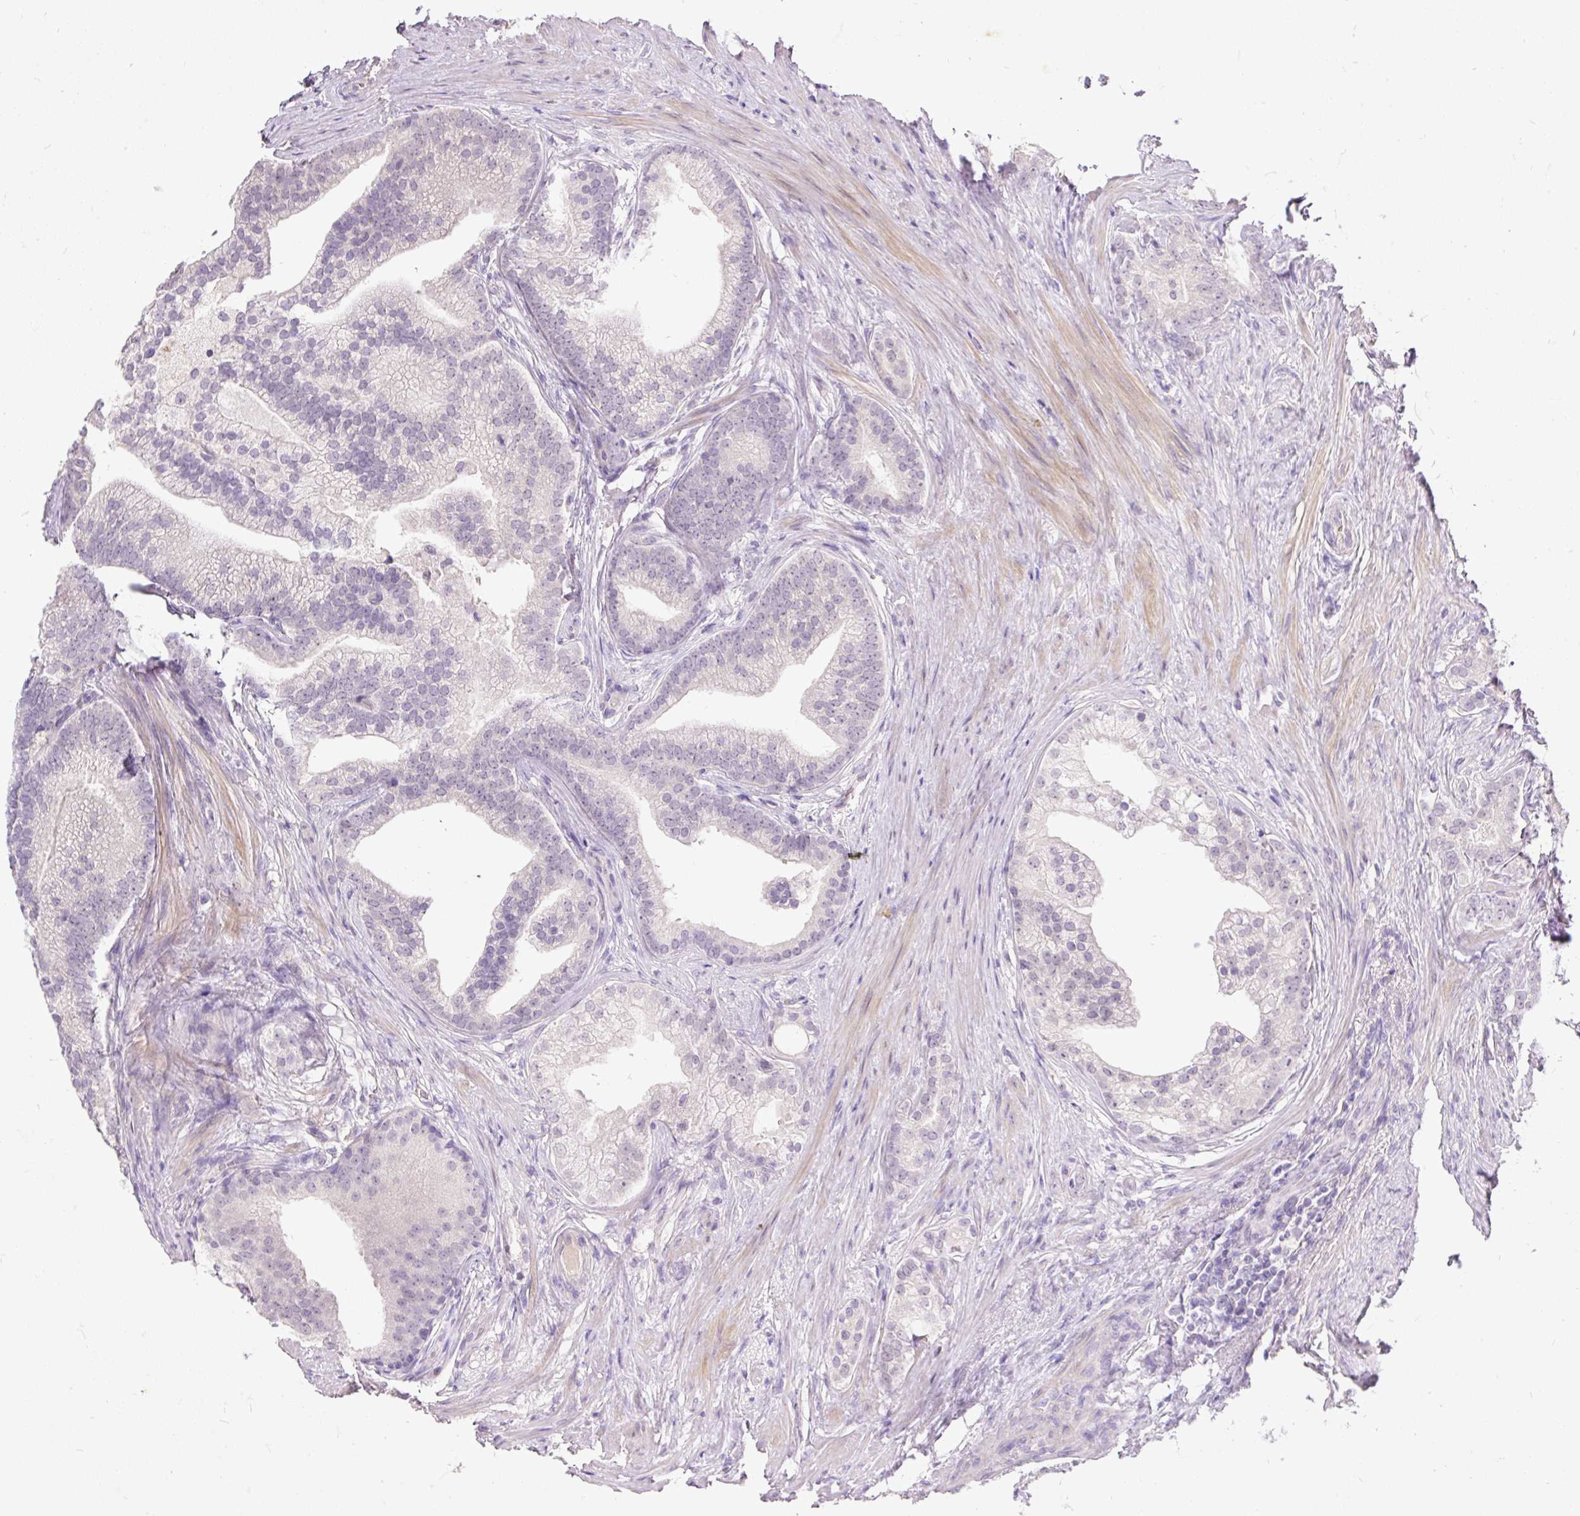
{"staining": {"intensity": "negative", "quantity": "none", "location": "none"}, "tissue": "prostate cancer", "cell_type": "Tumor cells", "image_type": "cancer", "snomed": [{"axis": "morphology", "description": "Adenocarcinoma, Low grade"}, {"axis": "topography", "description": "Prostate"}], "caption": "High magnification brightfield microscopy of prostate low-grade adenocarcinoma stained with DAB (3,3'-diaminobenzidine) (brown) and counterstained with hematoxylin (blue): tumor cells show no significant staining.", "gene": "KRTAP20-3", "patient": {"sex": "male", "age": 71}}